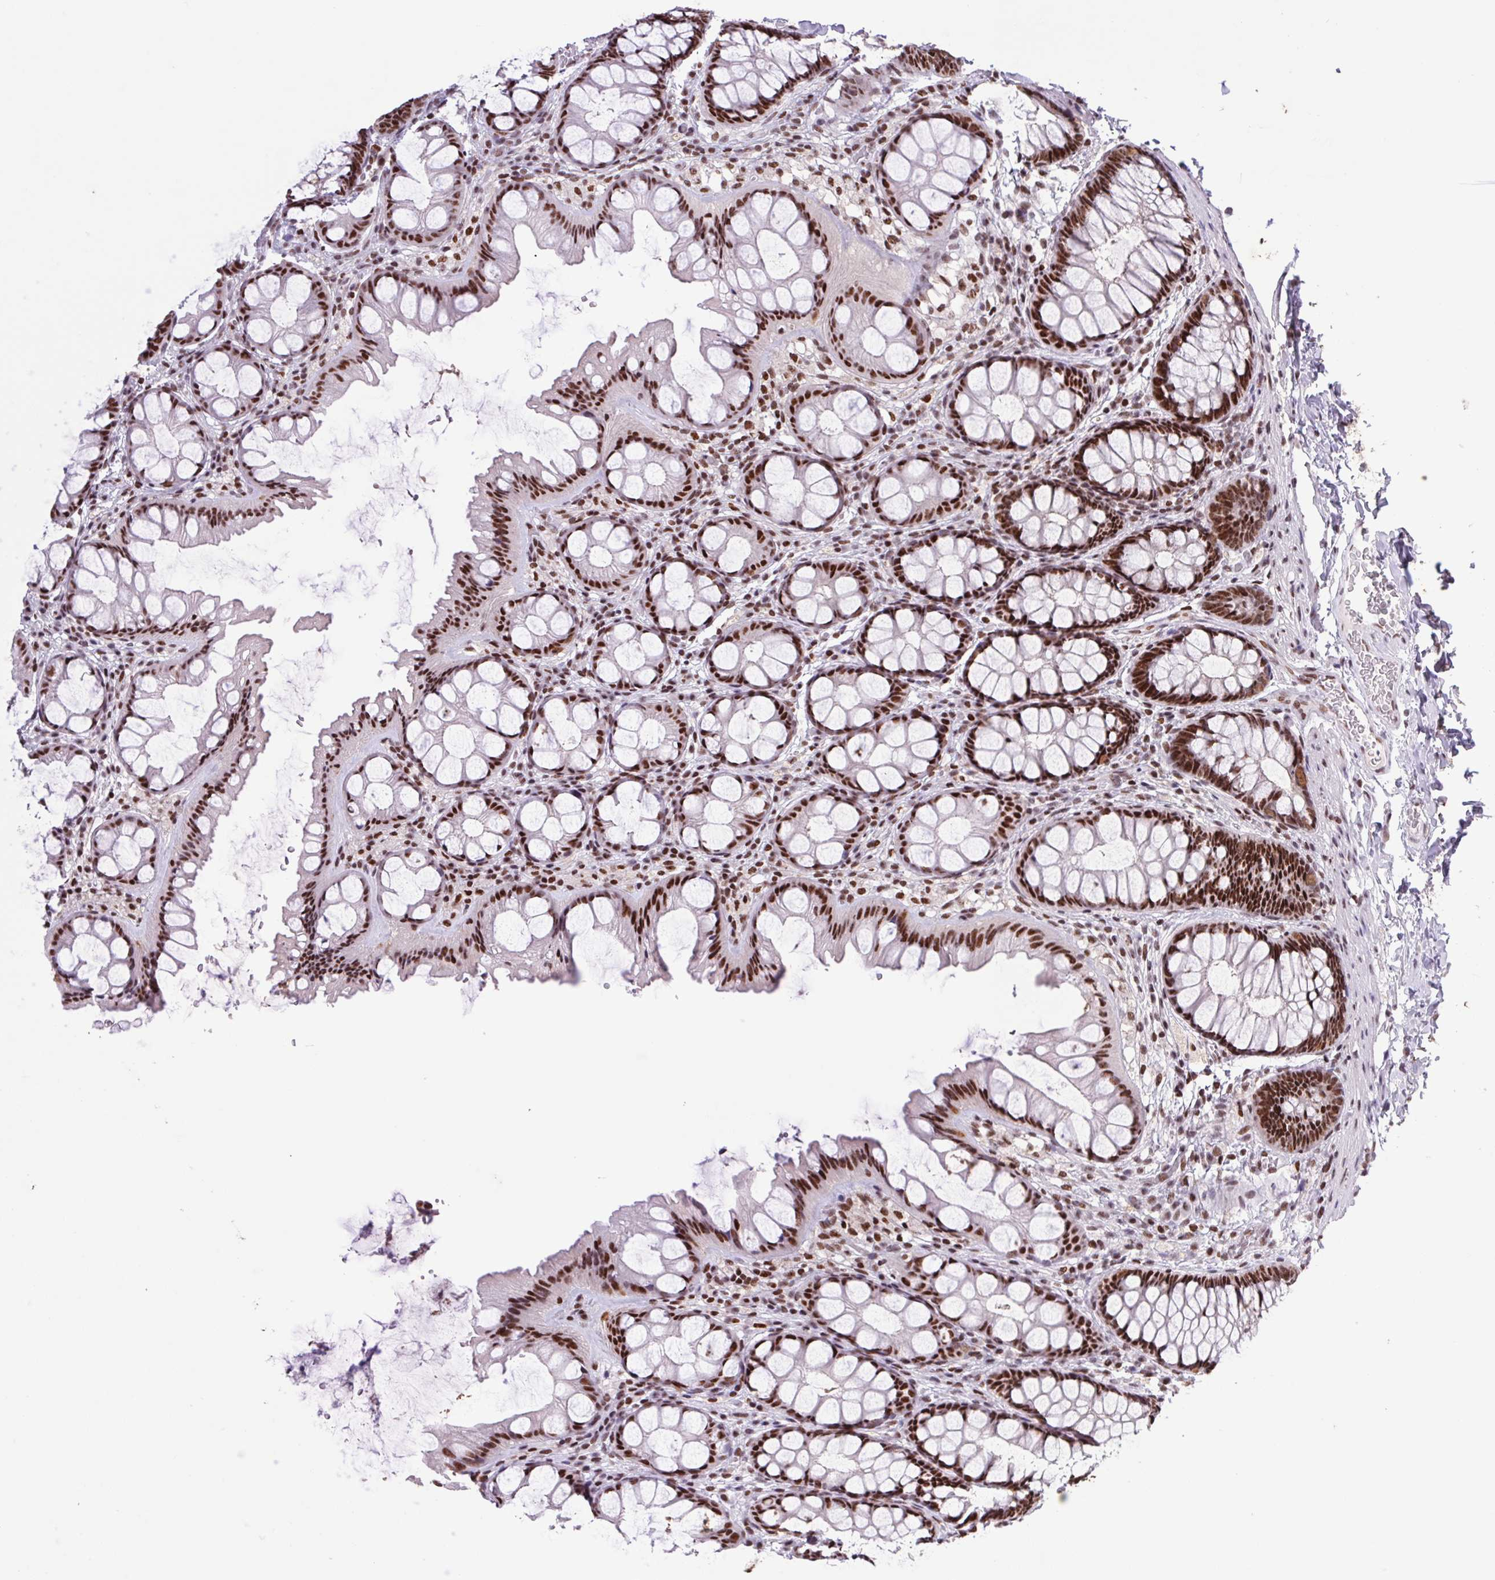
{"staining": {"intensity": "moderate", "quantity": ">75%", "location": "nuclear"}, "tissue": "colon", "cell_type": "Endothelial cells", "image_type": "normal", "snomed": [{"axis": "morphology", "description": "Normal tissue, NOS"}, {"axis": "topography", "description": "Colon"}], "caption": "IHC photomicrograph of benign colon: colon stained using IHC displays medium levels of moderate protein expression localized specifically in the nuclear of endothelial cells, appearing as a nuclear brown color.", "gene": "LDLRAD4", "patient": {"sex": "male", "age": 47}}